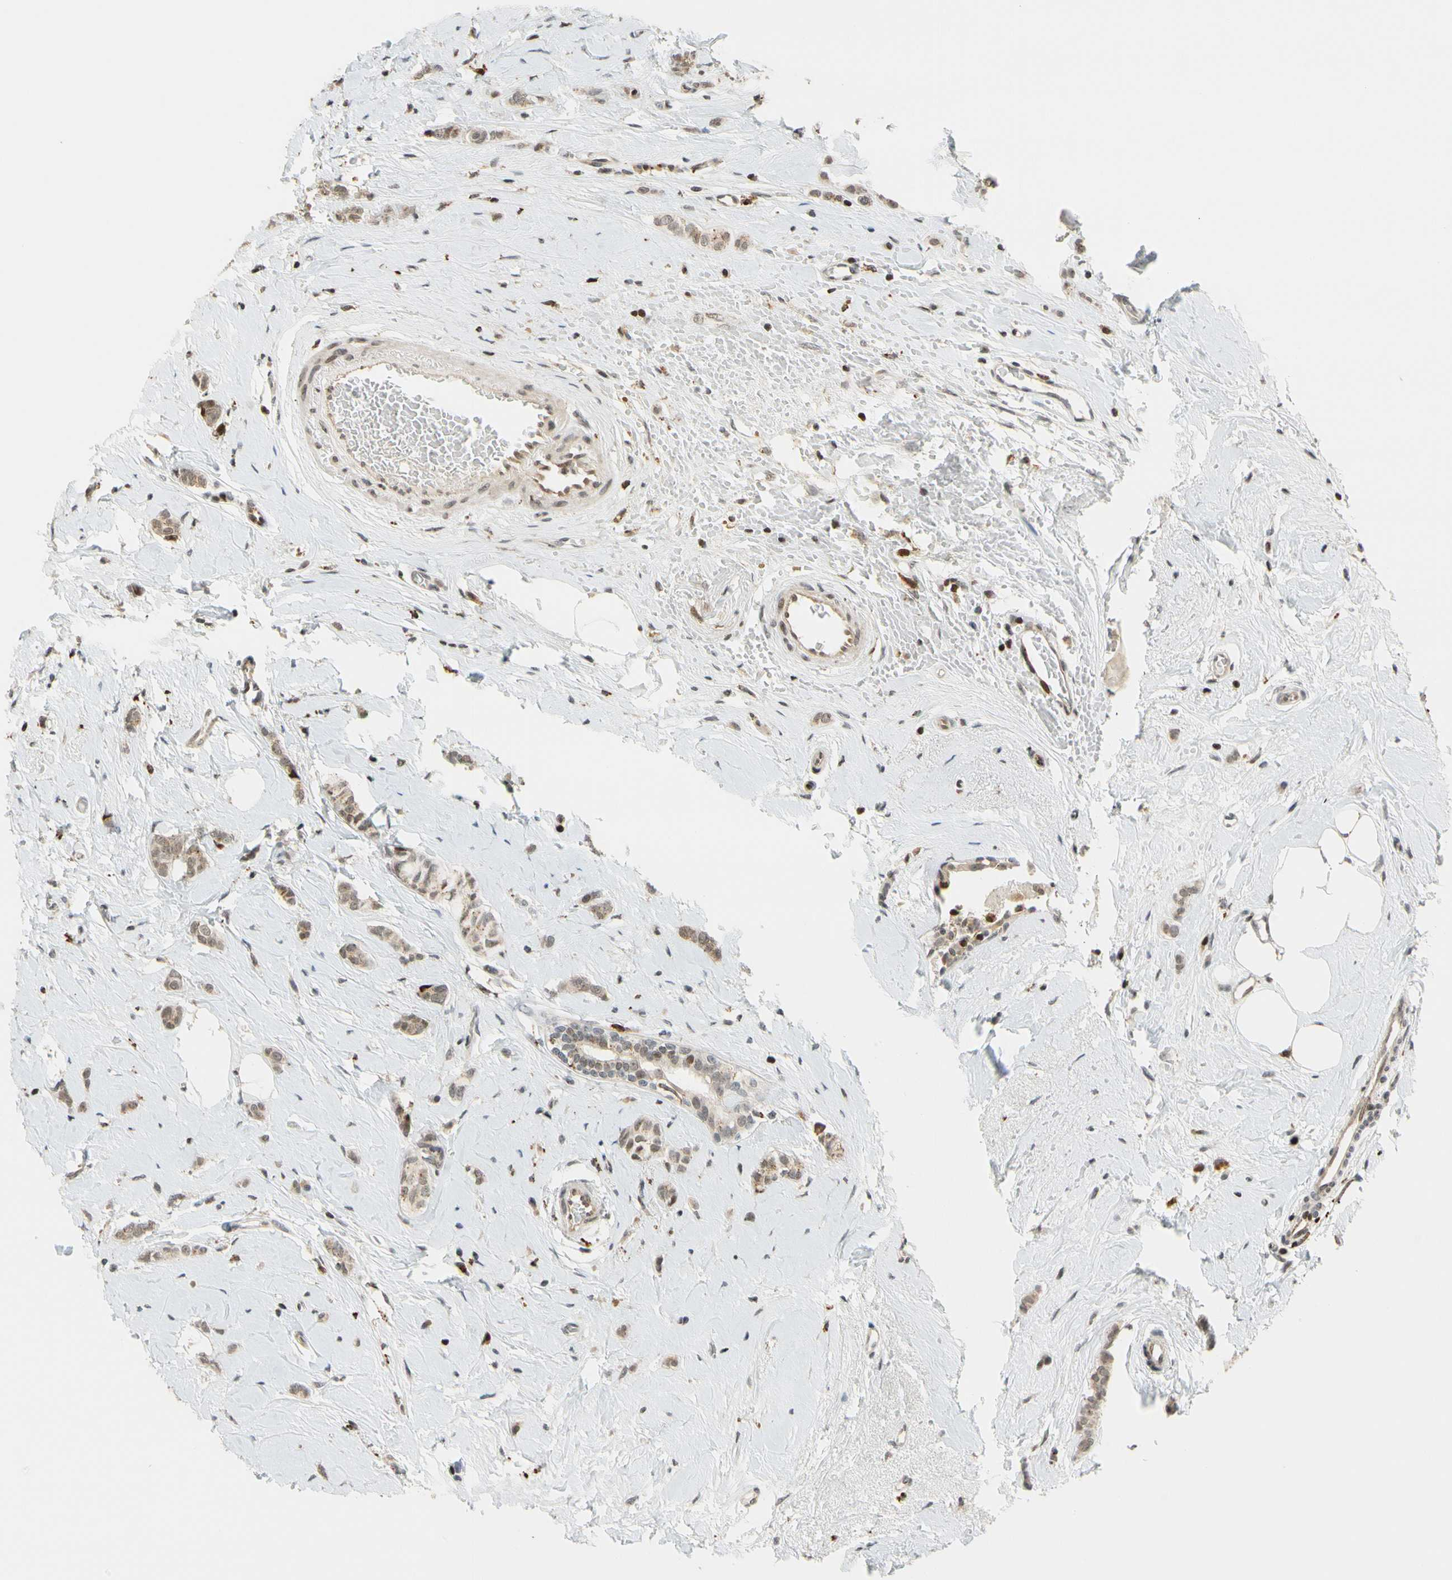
{"staining": {"intensity": "weak", "quantity": ">75%", "location": "cytoplasmic/membranous"}, "tissue": "breast cancer", "cell_type": "Tumor cells", "image_type": "cancer", "snomed": [{"axis": "morphology", "description": "Lobular carcinoma"}, {"axis": "topography", "description": "Breast"}], "caption": "Immunohistochemical staining of human lobular carcinoma (breast) shows weak cytoplasmic/membranous protein staining in about >75% of tumor cells.", "gene": "CDK7", "patient": {"sex": "female", "age": 60}}